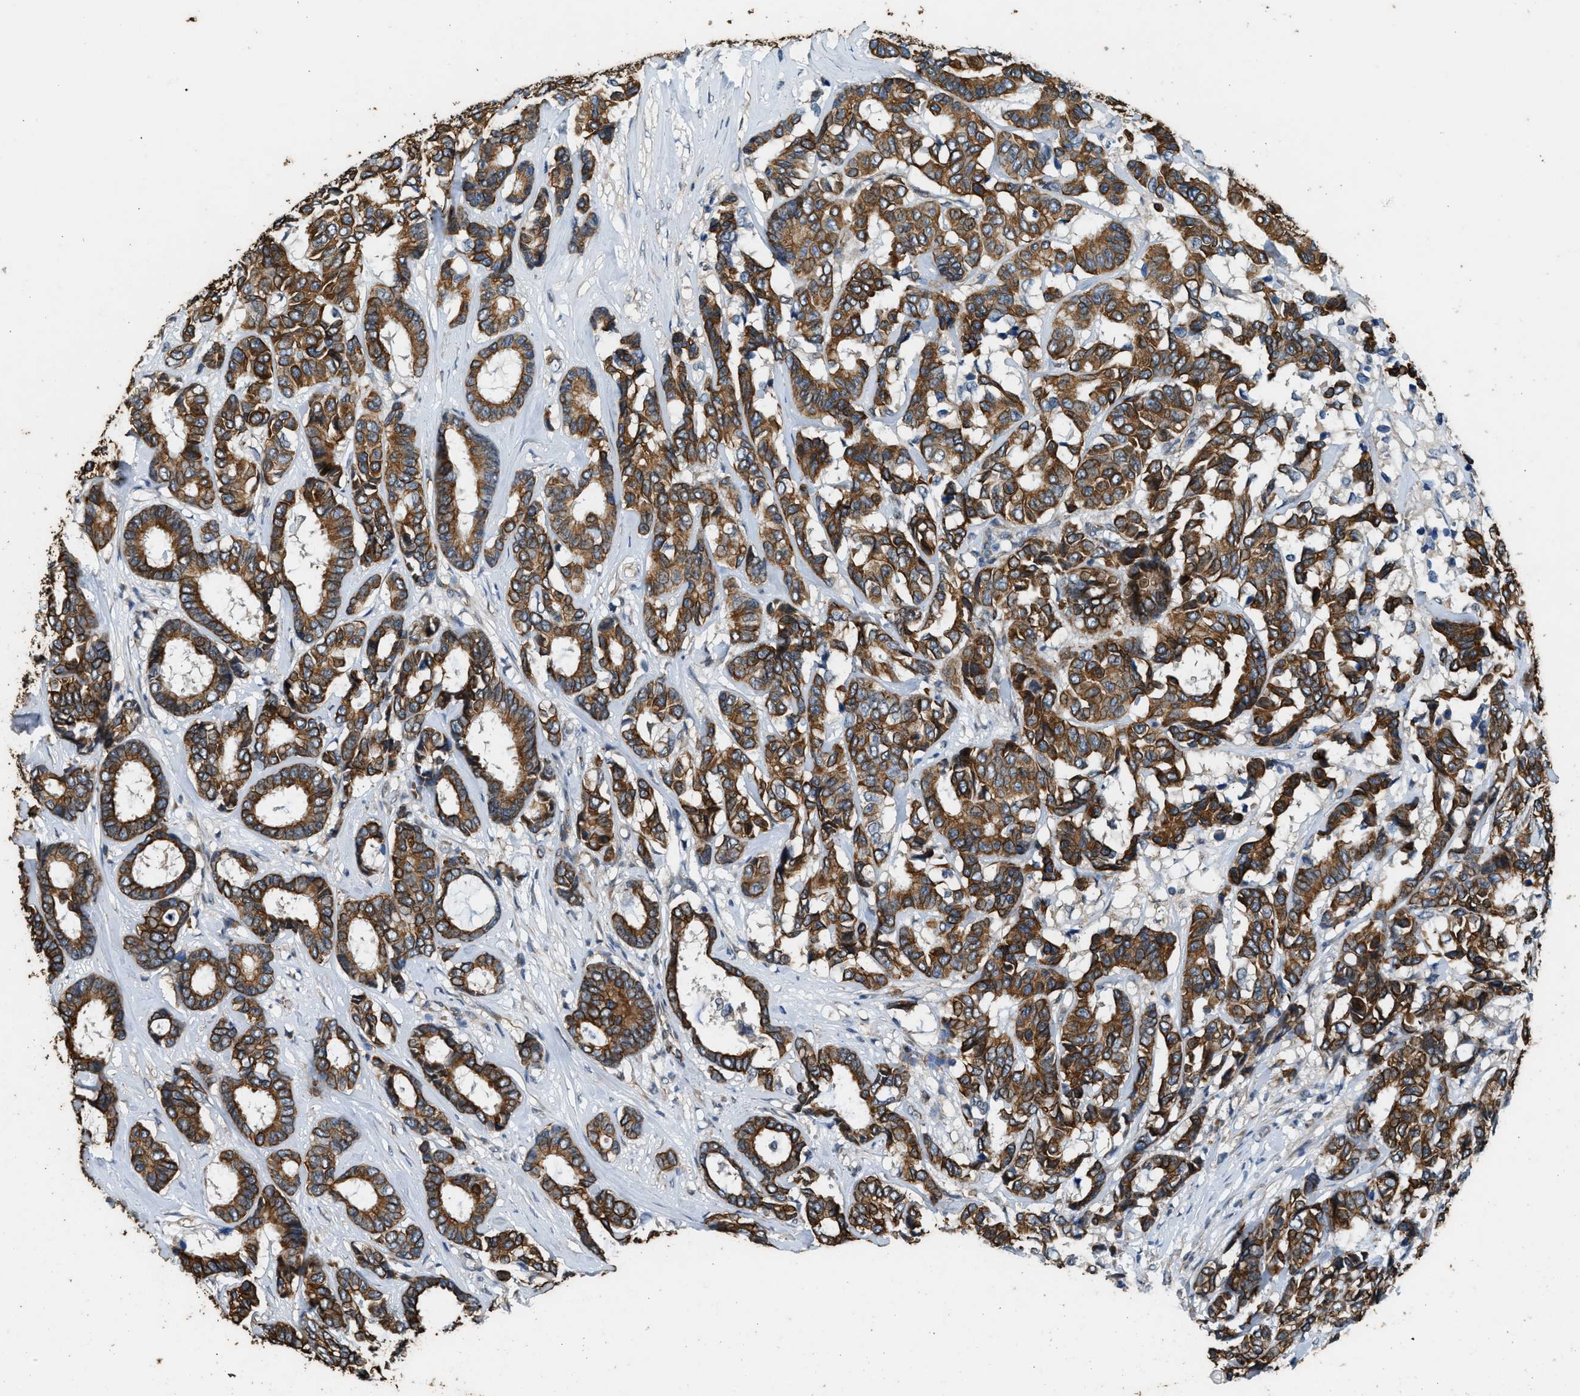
{"staining": {"intensity": "moderate", "quantity": ">75%", "location": "cytoplasmic/membranous"}, "tissue": "breast cancer", "cell_type": "Tumor cells", "image_type": "cancer", "snomed": [{"axis": "morphology", "description": "Duct carcinoma"}, {"axis": "topography", "description": "Breast"}], "caption": "A high-resolution micrograph shows IHC staining of infiltrating ductal carcinoma (breast), which exhibits moderate cytoplasmic/membranous expression in about >75% of tumor cells. Ihc stains the protein of interest in brown and the nuclei are stained blue.", "gene": "PCLO", "patient": {"sex": "female", "age": 87}}